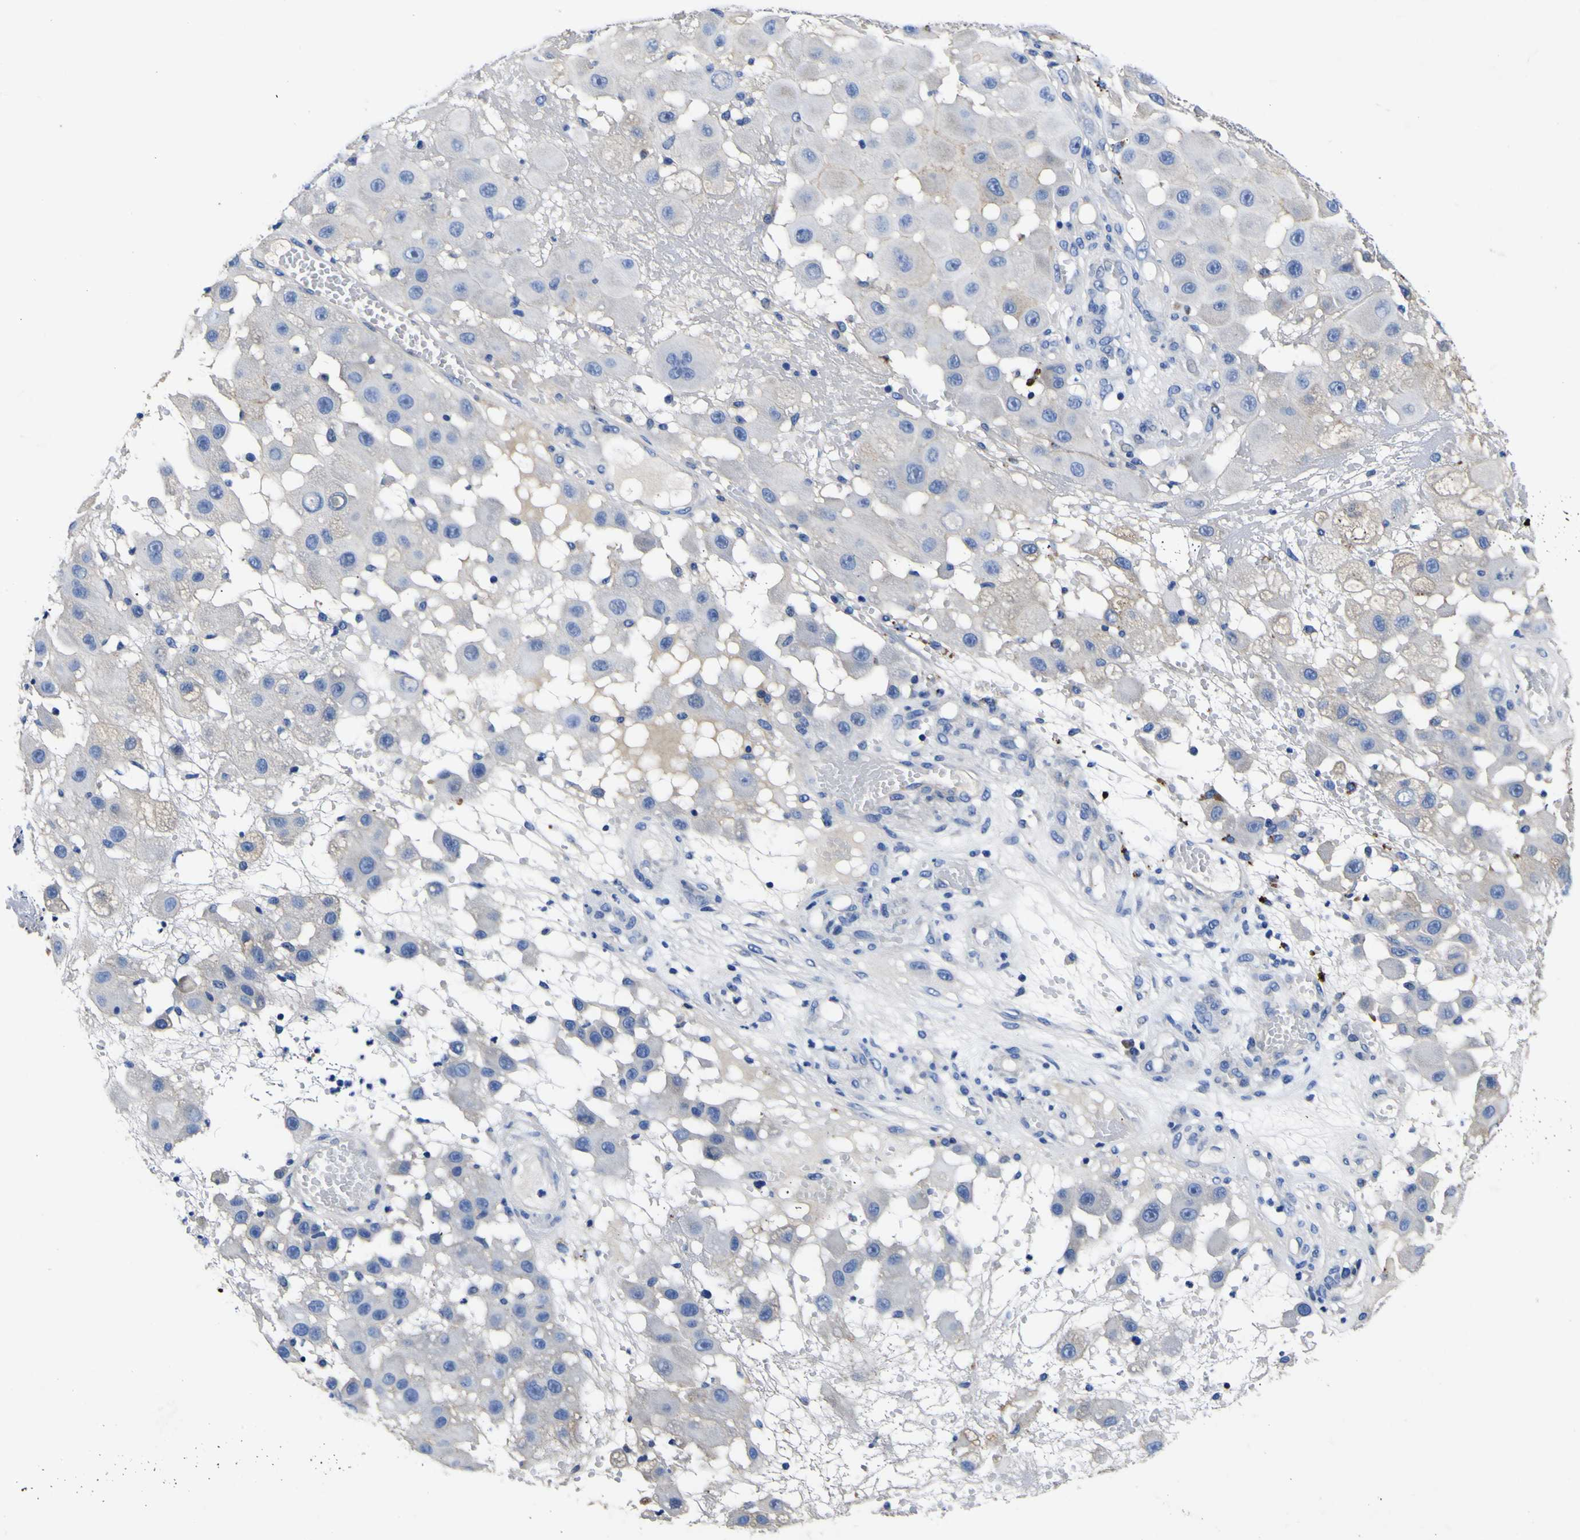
{"staining": {"intensity": "negative", "quantity": "none", "location": "none"}, "tissue": "melanoma", "cell_type": "Tumor cells", "image_type": "cancer", "snomed": [{"axis": "morphology", "description": "Malignant melanoma, NOS"}, {"axis": "topography", "description": "Skin"}], "caption": "High magnification brightfield microscopy of malignant melanoma stained with DAB (3,3'-diaminobenzidine) (brown) and counterstained with hematoxylin (blue): tumor cells show no significant staining.", "gene": "VASN", "patient": {"sex": "female", "age": 81}}